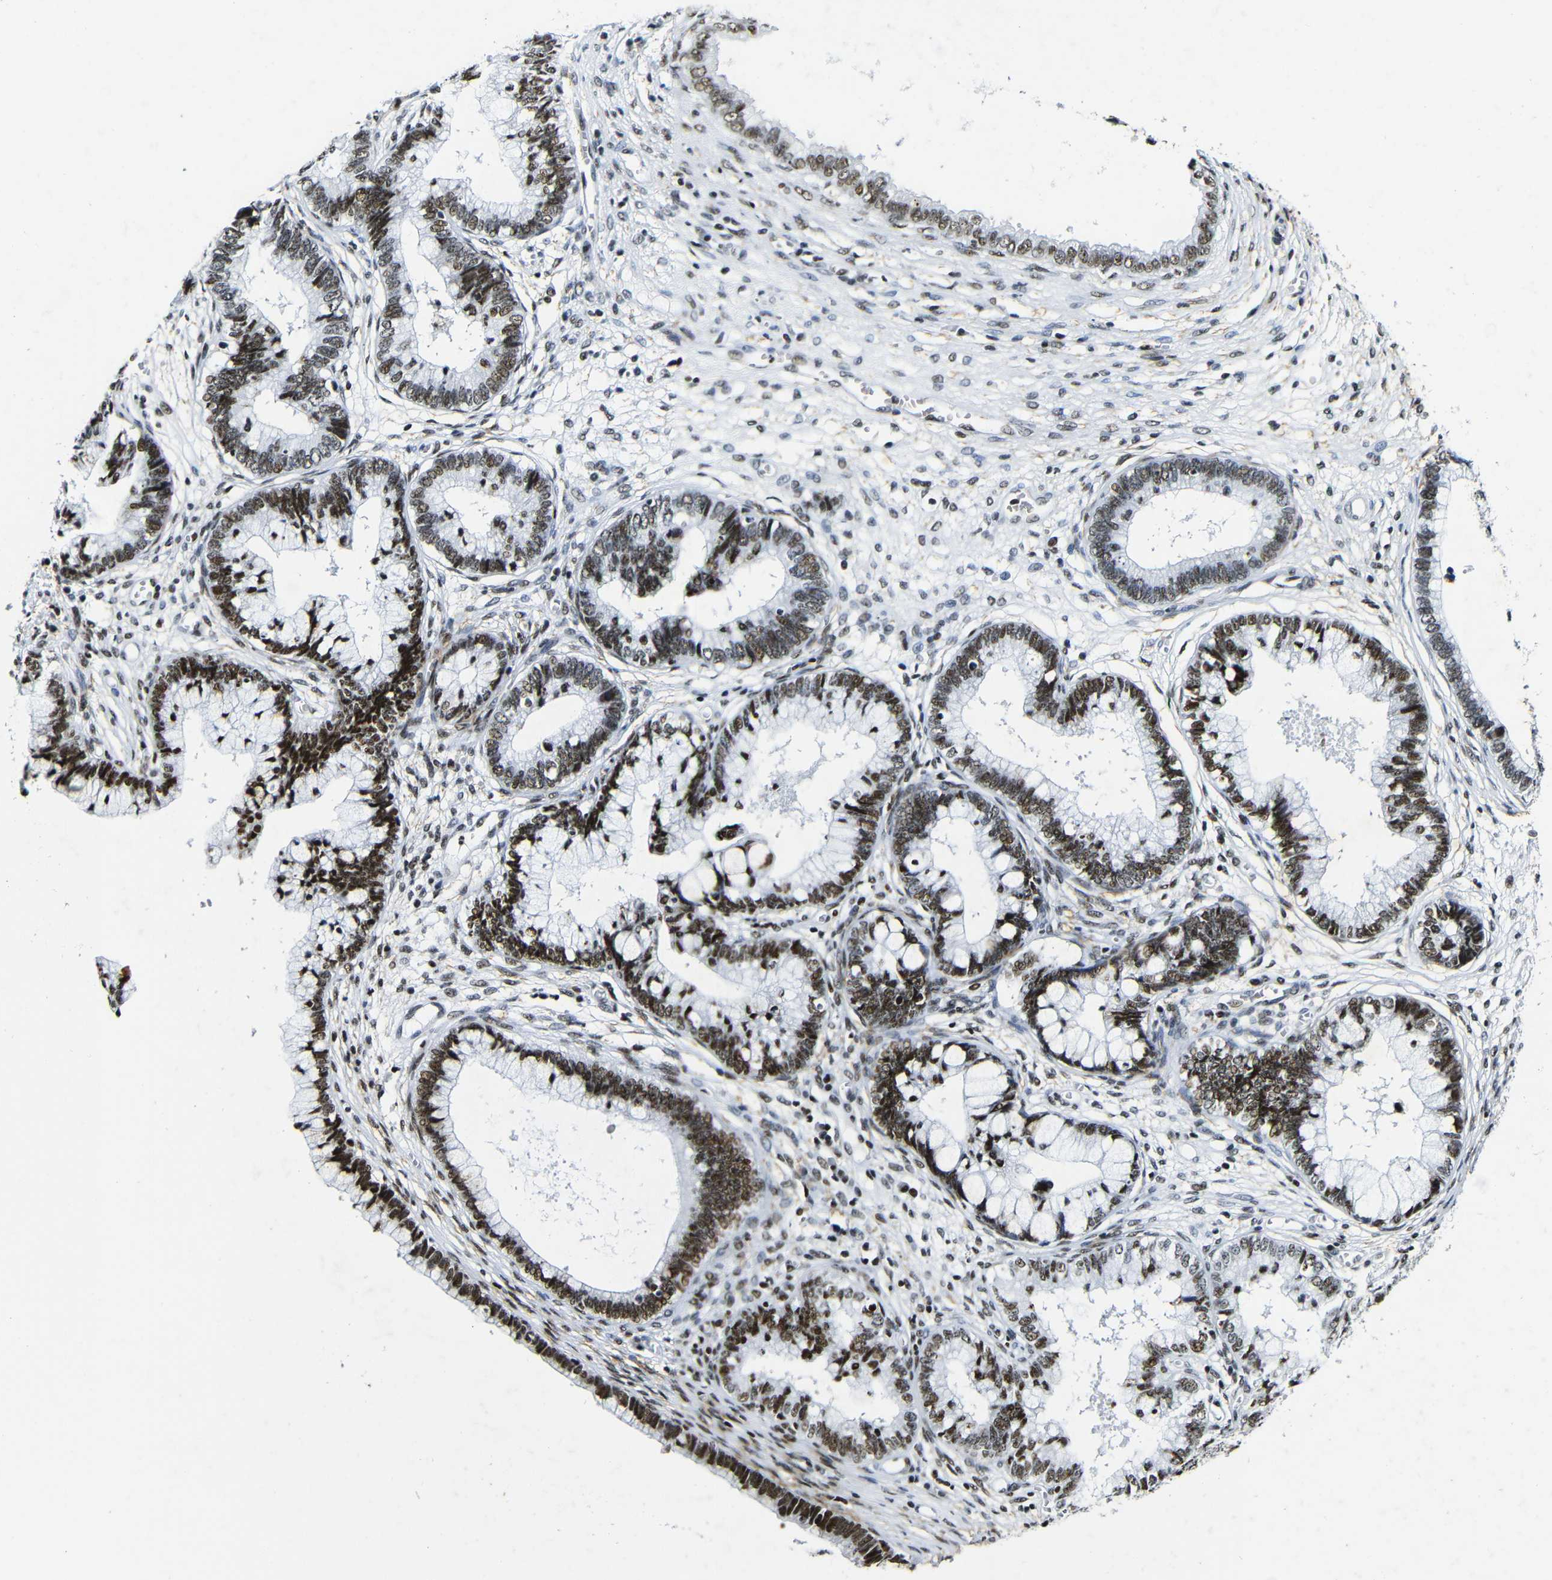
{"staining": {"intensity": "strong", "quantity": ">75%", "location": "nuclear"}, "tissue": "cervical cancer", "cell_type": "Tumor cells", "image_type": "cancer", "snomed": [{"axis": "morphology", "description": "Adenocarcinoma, NOS"}, {"axis": "topography", "description": "Cervix"}], "caption": "Immunohistochemical staining of cervical cancer (adenocarcinoma) exhibits high levels of strong nuclear protein staining in approximately >75% of tumor cells. (Stains: DAB (3,3'-diaminobenzidine) in brown, nuclei in blue, Microscopy: brightfield microscopy at high magnification).", "gene": "SRSF1", "patient": {"sex": "female", "age": 44}}